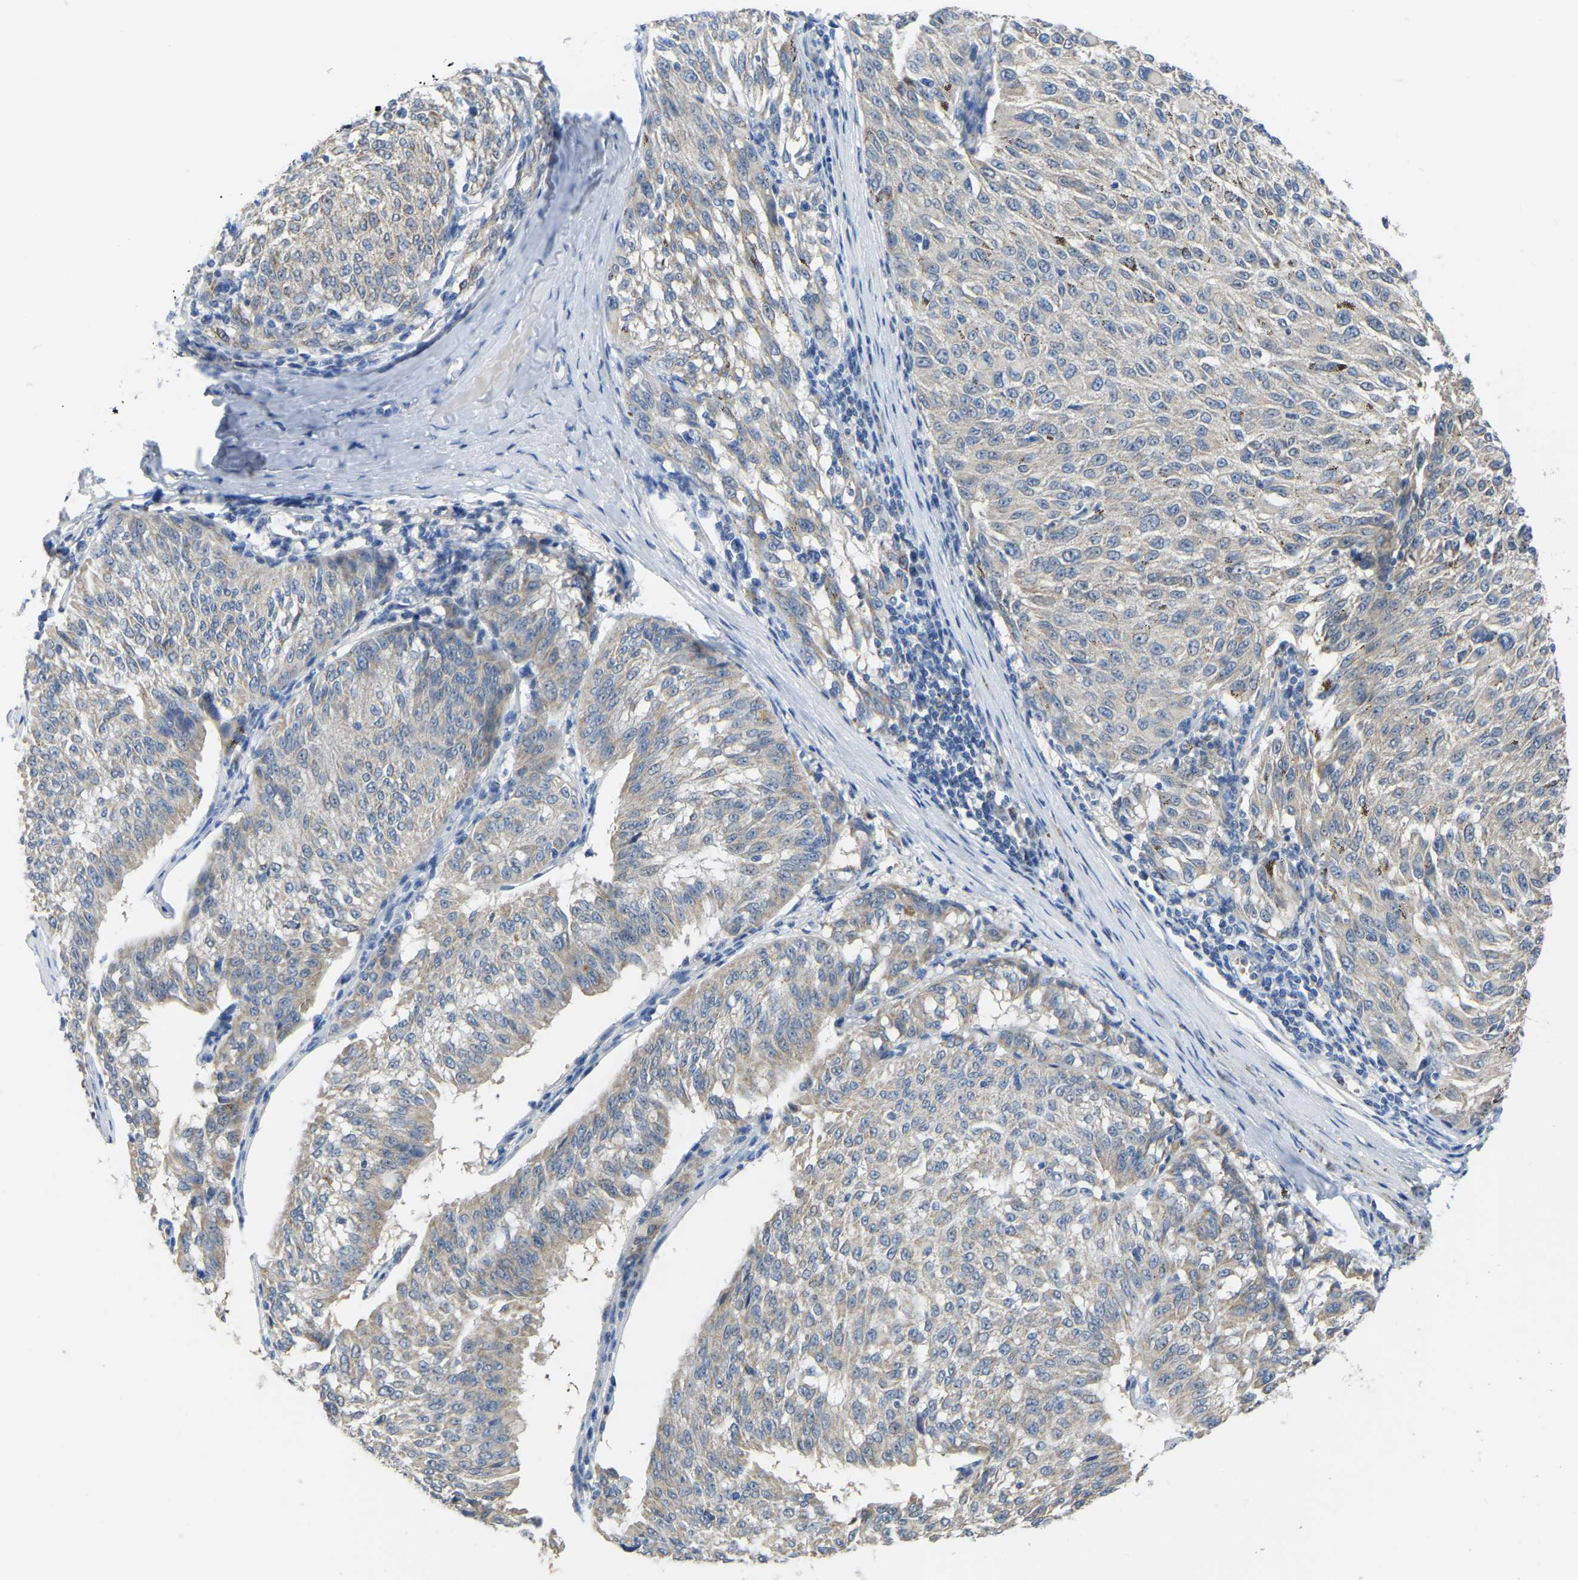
{"staining": {"intensity": "negative", "quantity": "none", "location": "none"}, "tissue": "melanoma", "cell_type": "Tumor cells", "image_type": "cancer", "snomed": [{"axis": "morphology", "description": "Malignant melanoma, NOS"}, {"axis": "topography", "description": "Skin"}], "caption": "High magnification brightfield microscopy of malignant melanoma stained with DAB (brown) and counterstained with hematoxylin (blue): tumor cells show no significant staining.", "gene": "ETFA", "patient": {"sex": "female", "age": 72}}